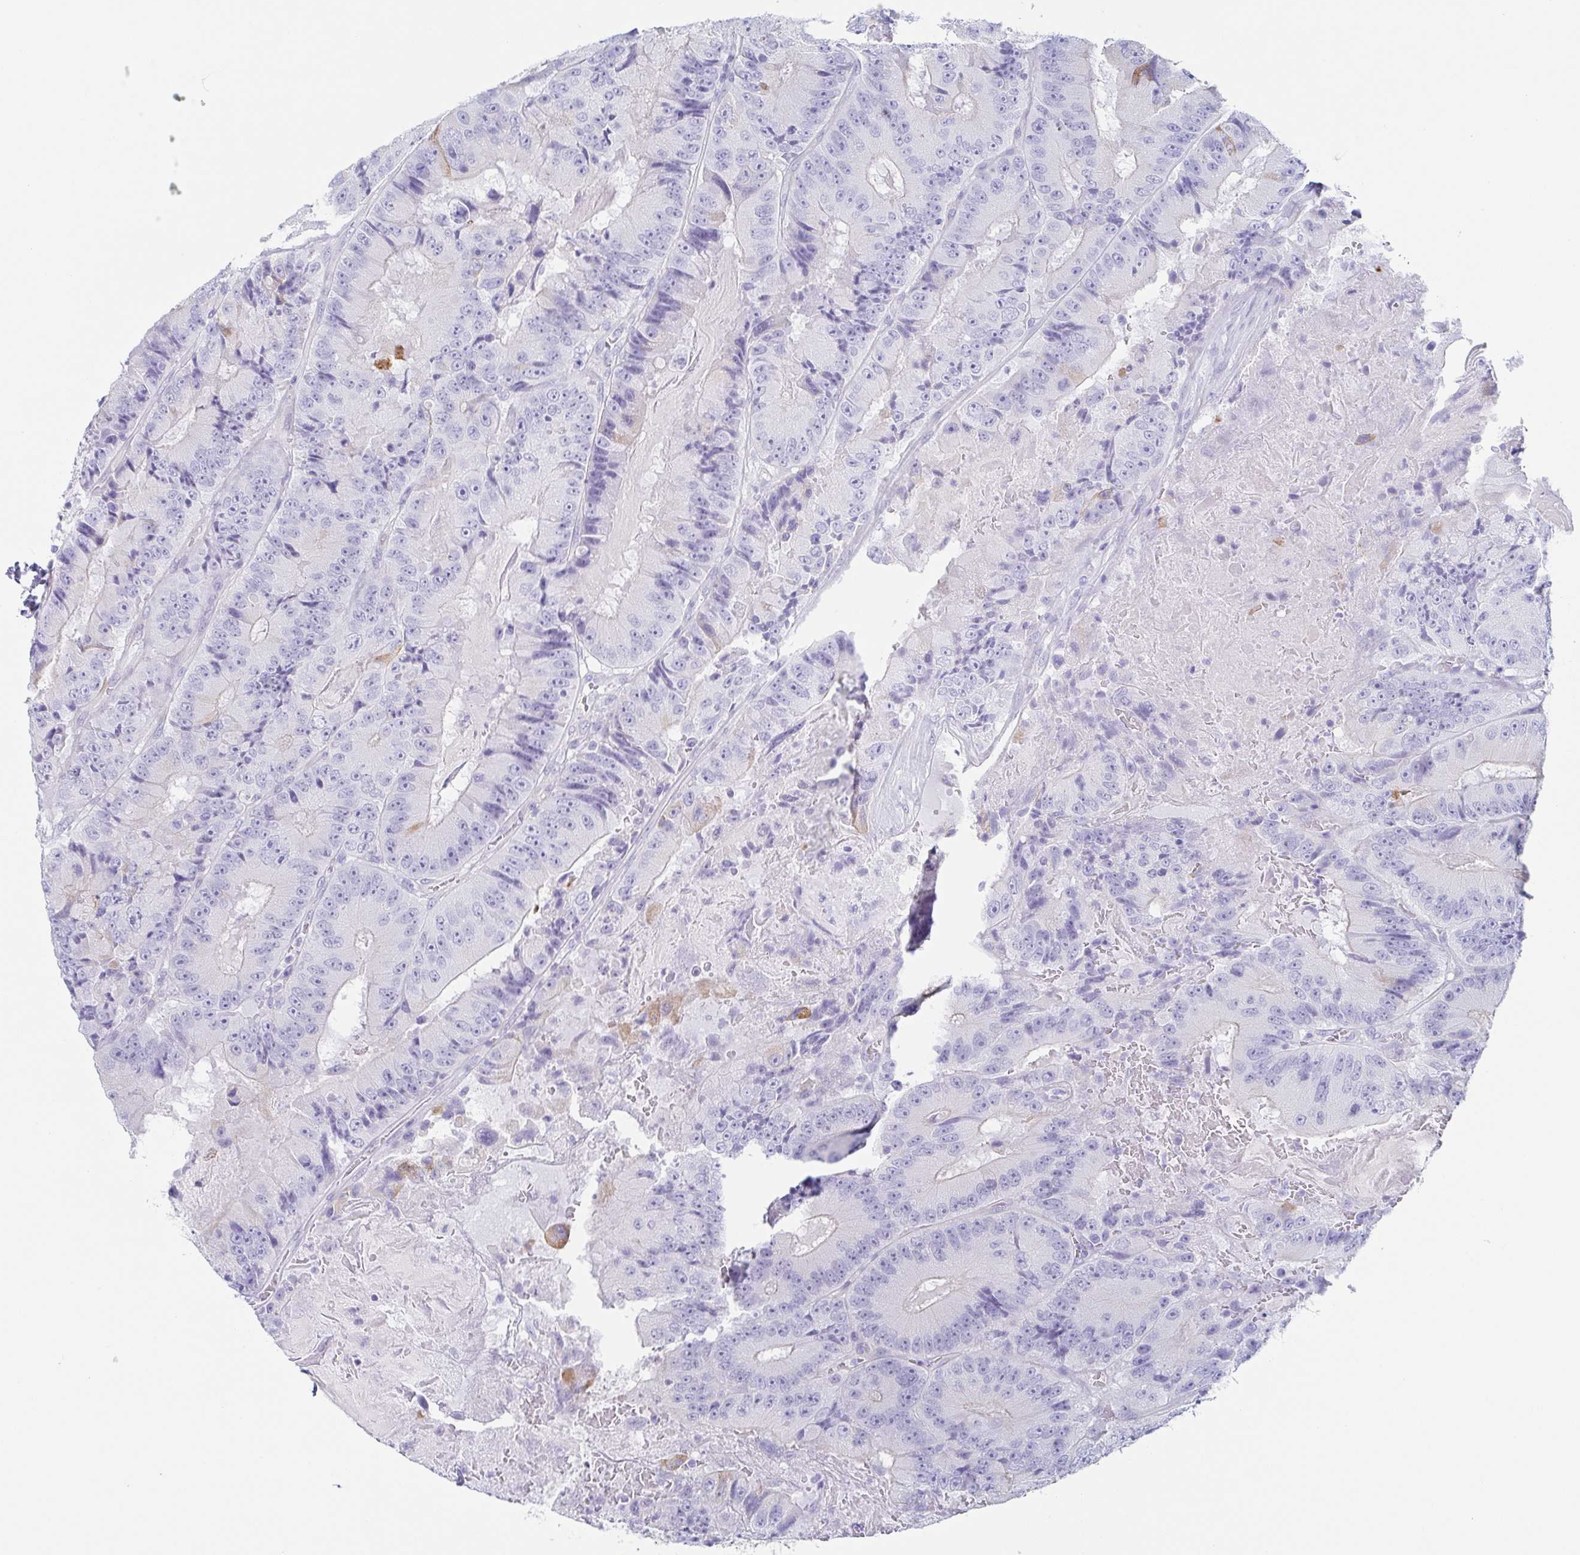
{"staining": {"intensity": "moderate", "quantity": "<25%", "location": "cytoplasmic/membranous"}, "tissue": "colorectal cancer", "cell_type": "Tumor cells", "image_type": "cancer", "snomed": [{"axis": "morphology", "description": "Adenocarcinoma, NOS"}, {"axis": "topography", "description": "Colon"}], "caption": "Tumor cells reveal low levels of moderate cytoplasmic/membranous expression in about <25% of cells in human colorectal adenocarcinoma.", "gene": "PRR4", "patient": {"sex": "female", "age": 86}}